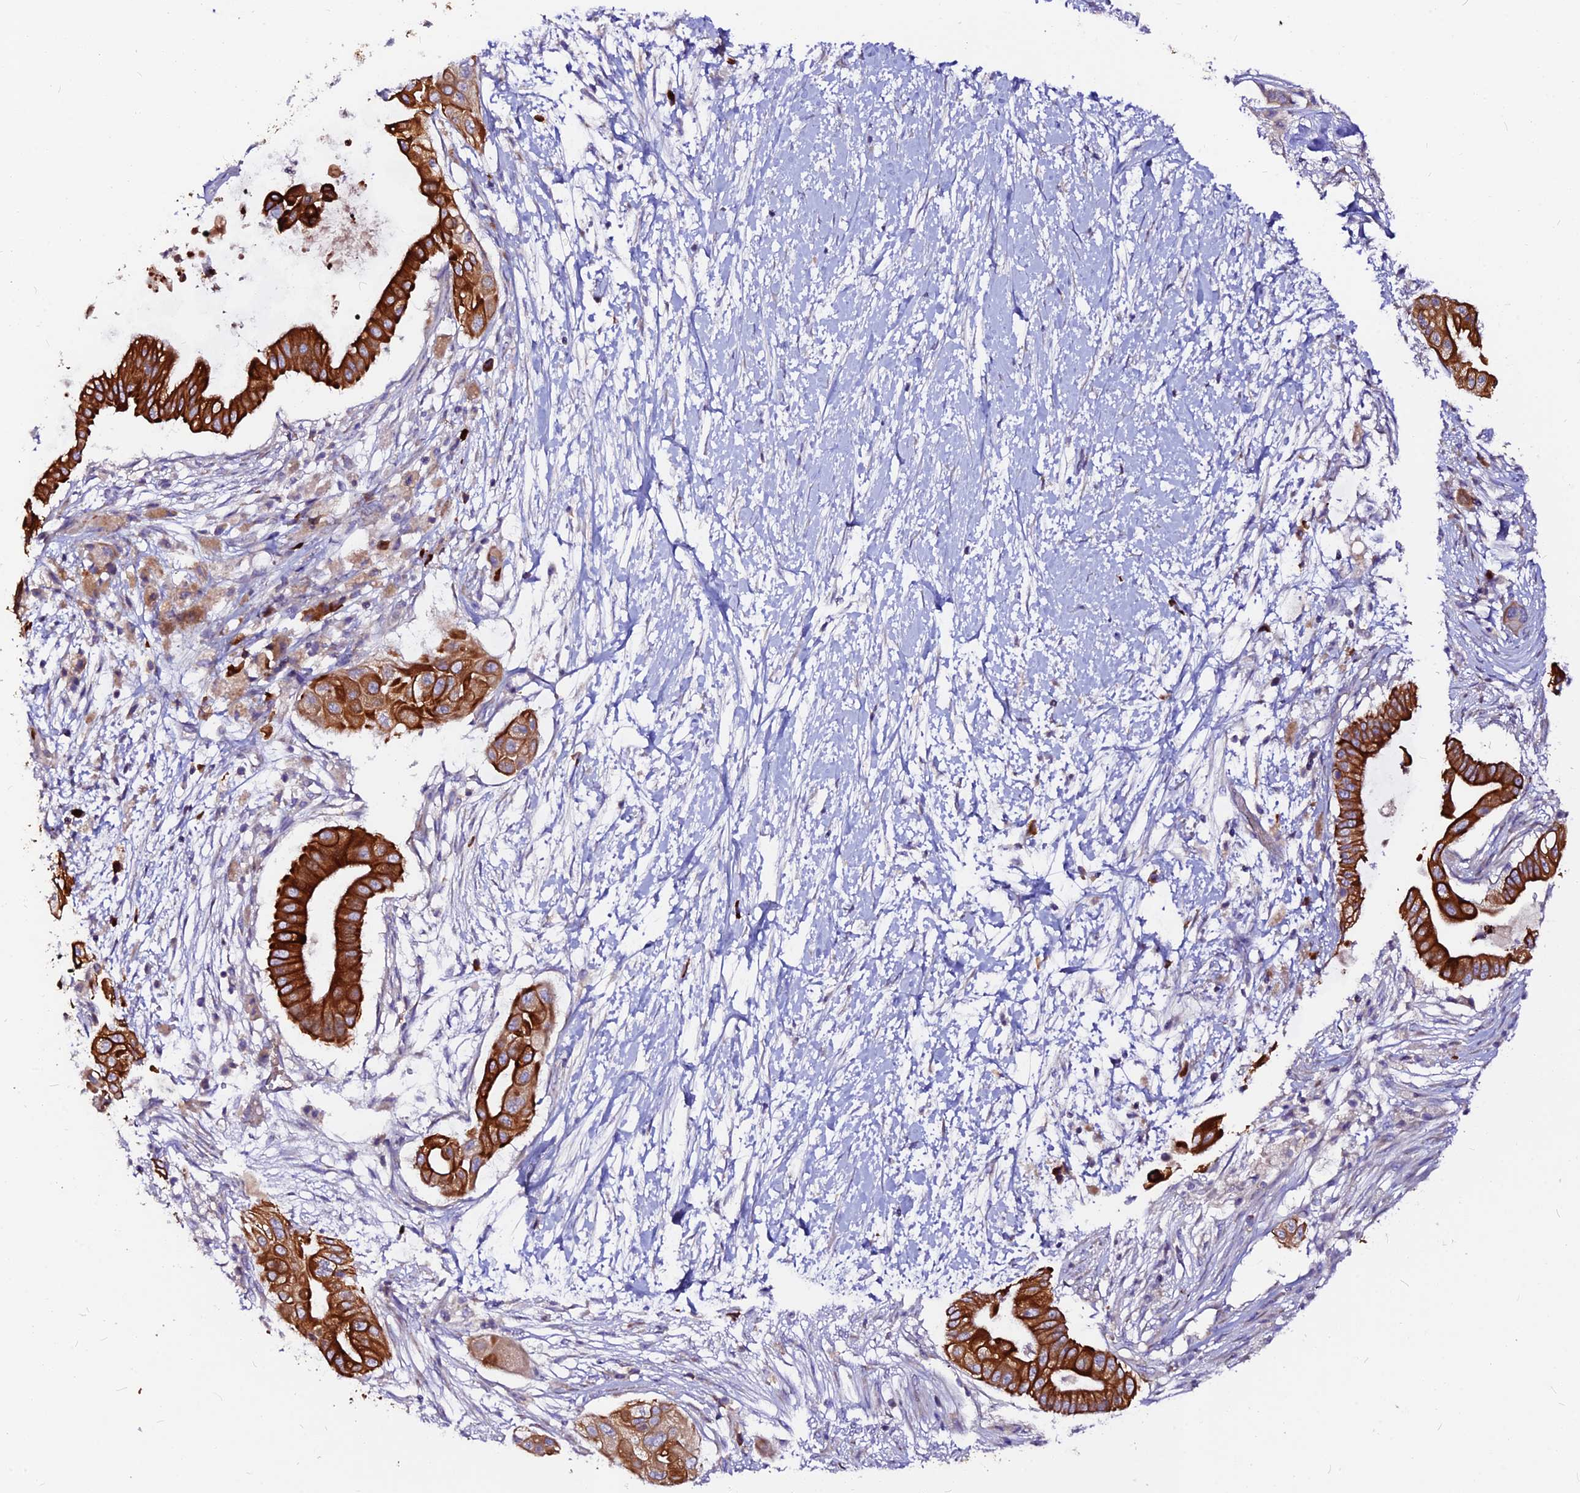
{"staining": {"intensity": "strong", "quantity": ">75%", "location": "cytoplasmic/membranous"}, "tissue": "pancreatic cancer", "cell_type": "Tumor cells", "image_type": "cancer", "snomed": [{"axis": "morphology", "description": "Adenocarcinoma, NOS"}, {"axis": "topography", "description": "Pancreas"}], "caption": "Pancreatic cancer stained for a protein shows strong cytoplasmic/membranous positivity in tumor cells. (DAB IHC with brightfield microscopy, high magnification).", "gene": "DENND2D", "patient": {"sex": "male", "age": 68}}